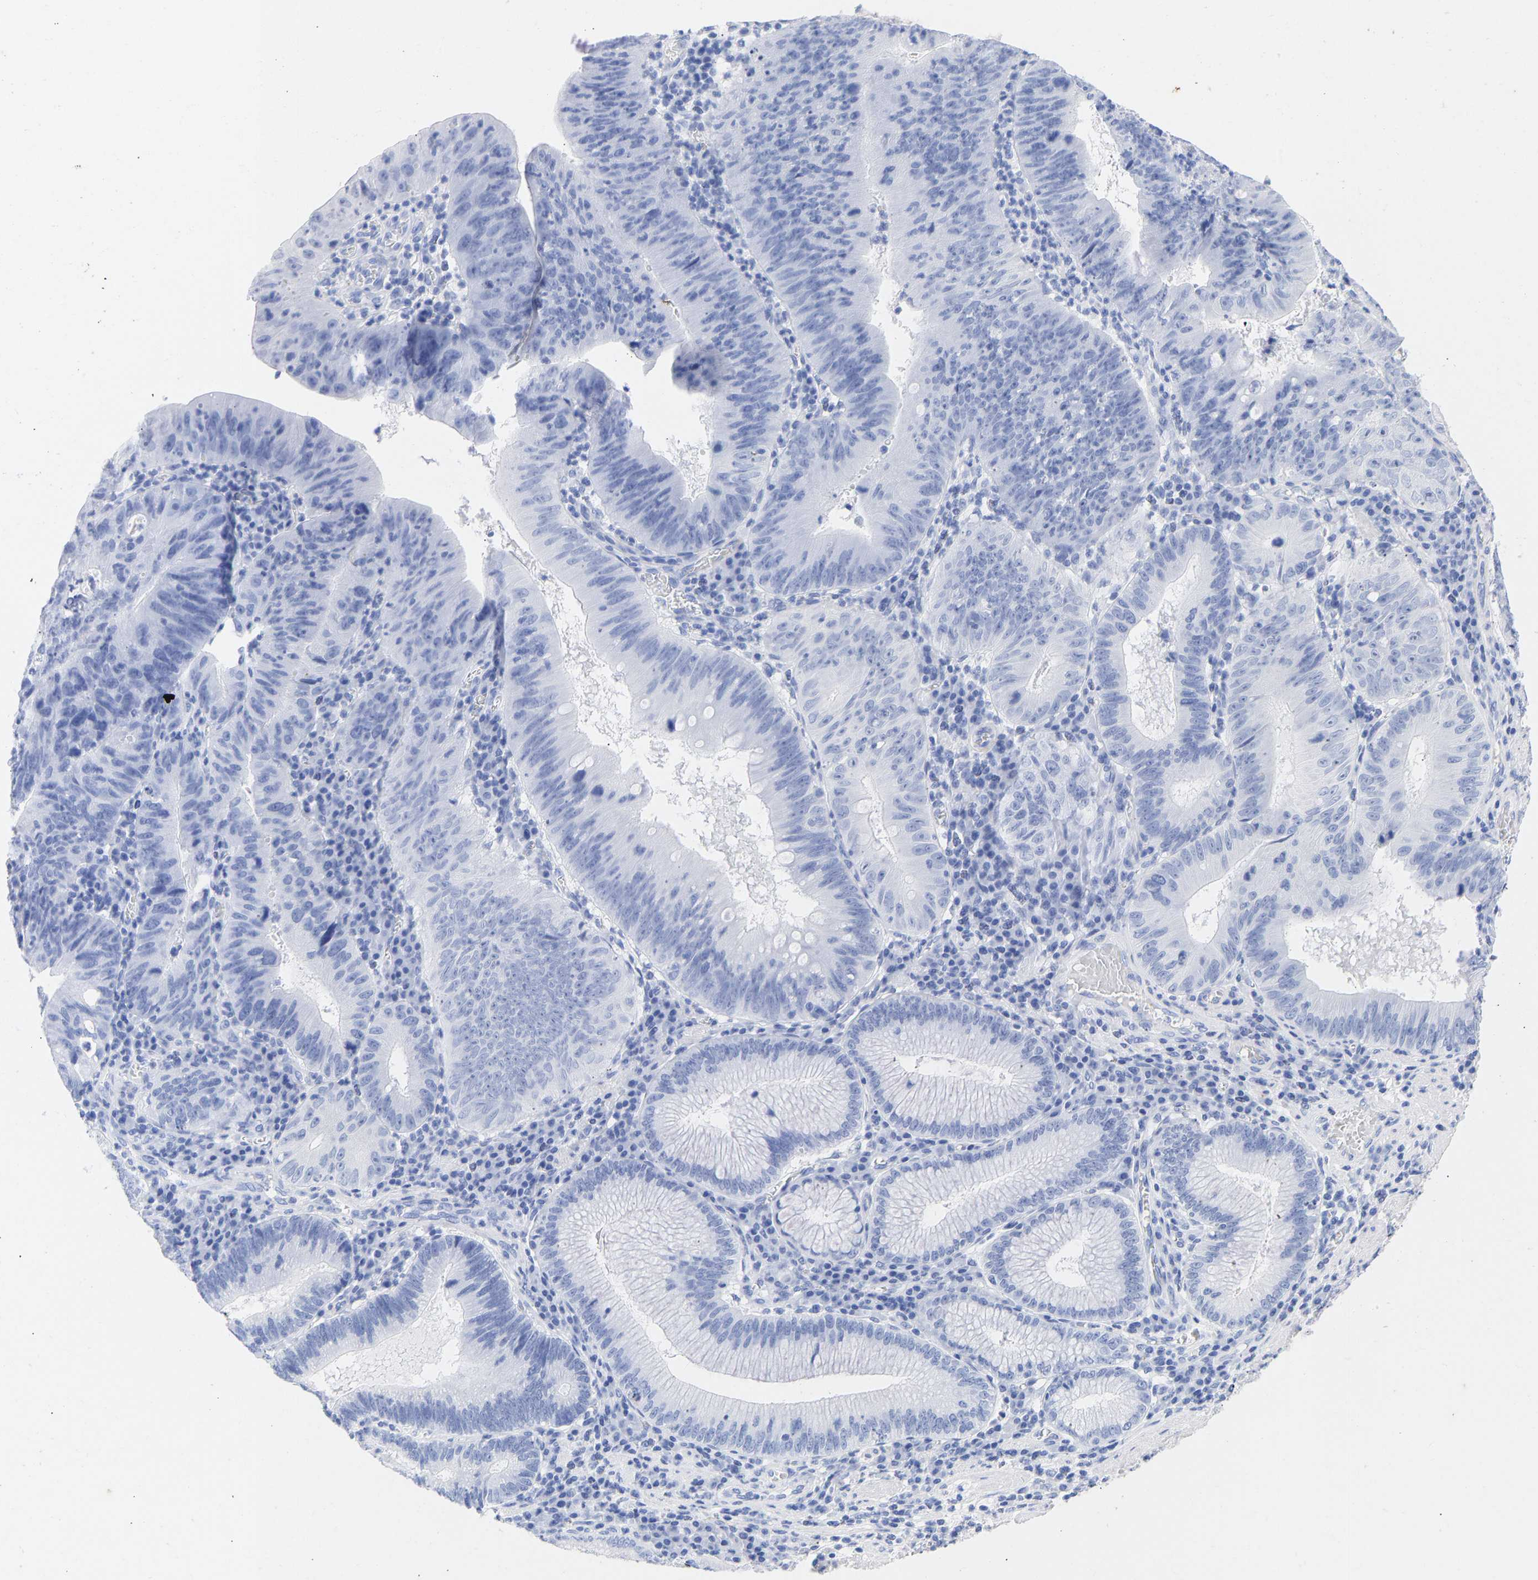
{"staining": {"intensity": "negative", "quantity": "none", "location": "none"}, "tissue": "stomach cancer", "cell_type": "Tumor cells", "image_type": "cancer", "snomed": [{"axis": "morphology", "description": "Adenocarcinoma, NOS"}, {"axis": "topography", "description": "Stomach"}], "caption": "Tumor cells are negative for protein expression in human stomach cancer.", "gene": "KRT1", "patient": {"sex": "male", "age": 59}}